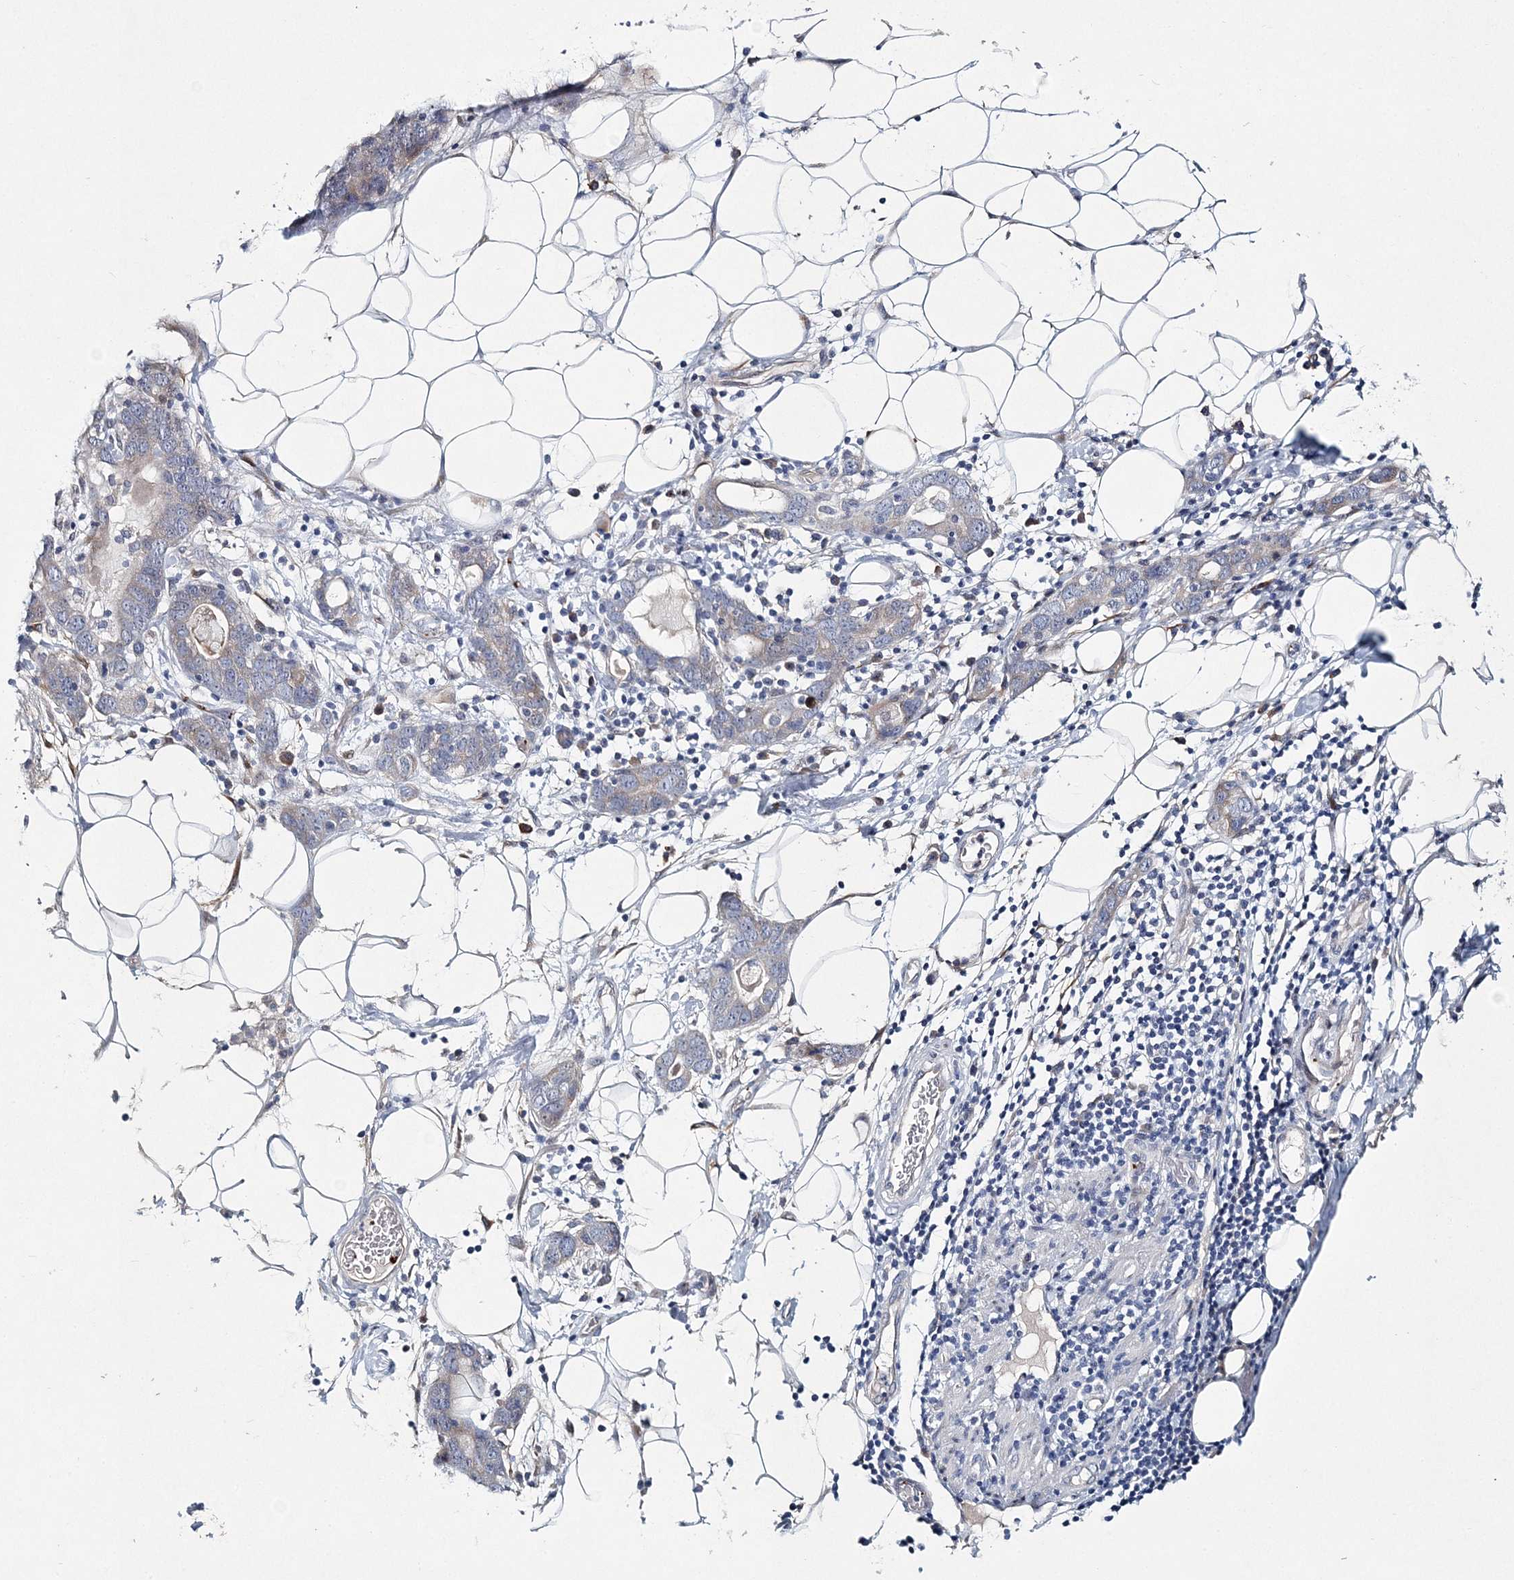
{"staining": {"intensity": "negative", "quantity": "none", "location": "none"}, "tissue": "stomach cancer", "cell_type": "Tumor cells", "image_type": "cancer", "snomed": [{"axis": "morphology", "description": "Adenocarcinoma, NOS"}, {"axis": "topography", "description": "Stomach, lower"}], "caption": "A high-resolution micrograph shows immunohistochemistry (IHC) staining of adenocarcinoma (stomach), which exhibits no significant positivity in tumor cells. (DAB immunohistochemistry (IHC) visualized using brightfield microscopy, high magnification).", "gene": "MYOZ2", "patient": {"sex": "female", "age": 93}}